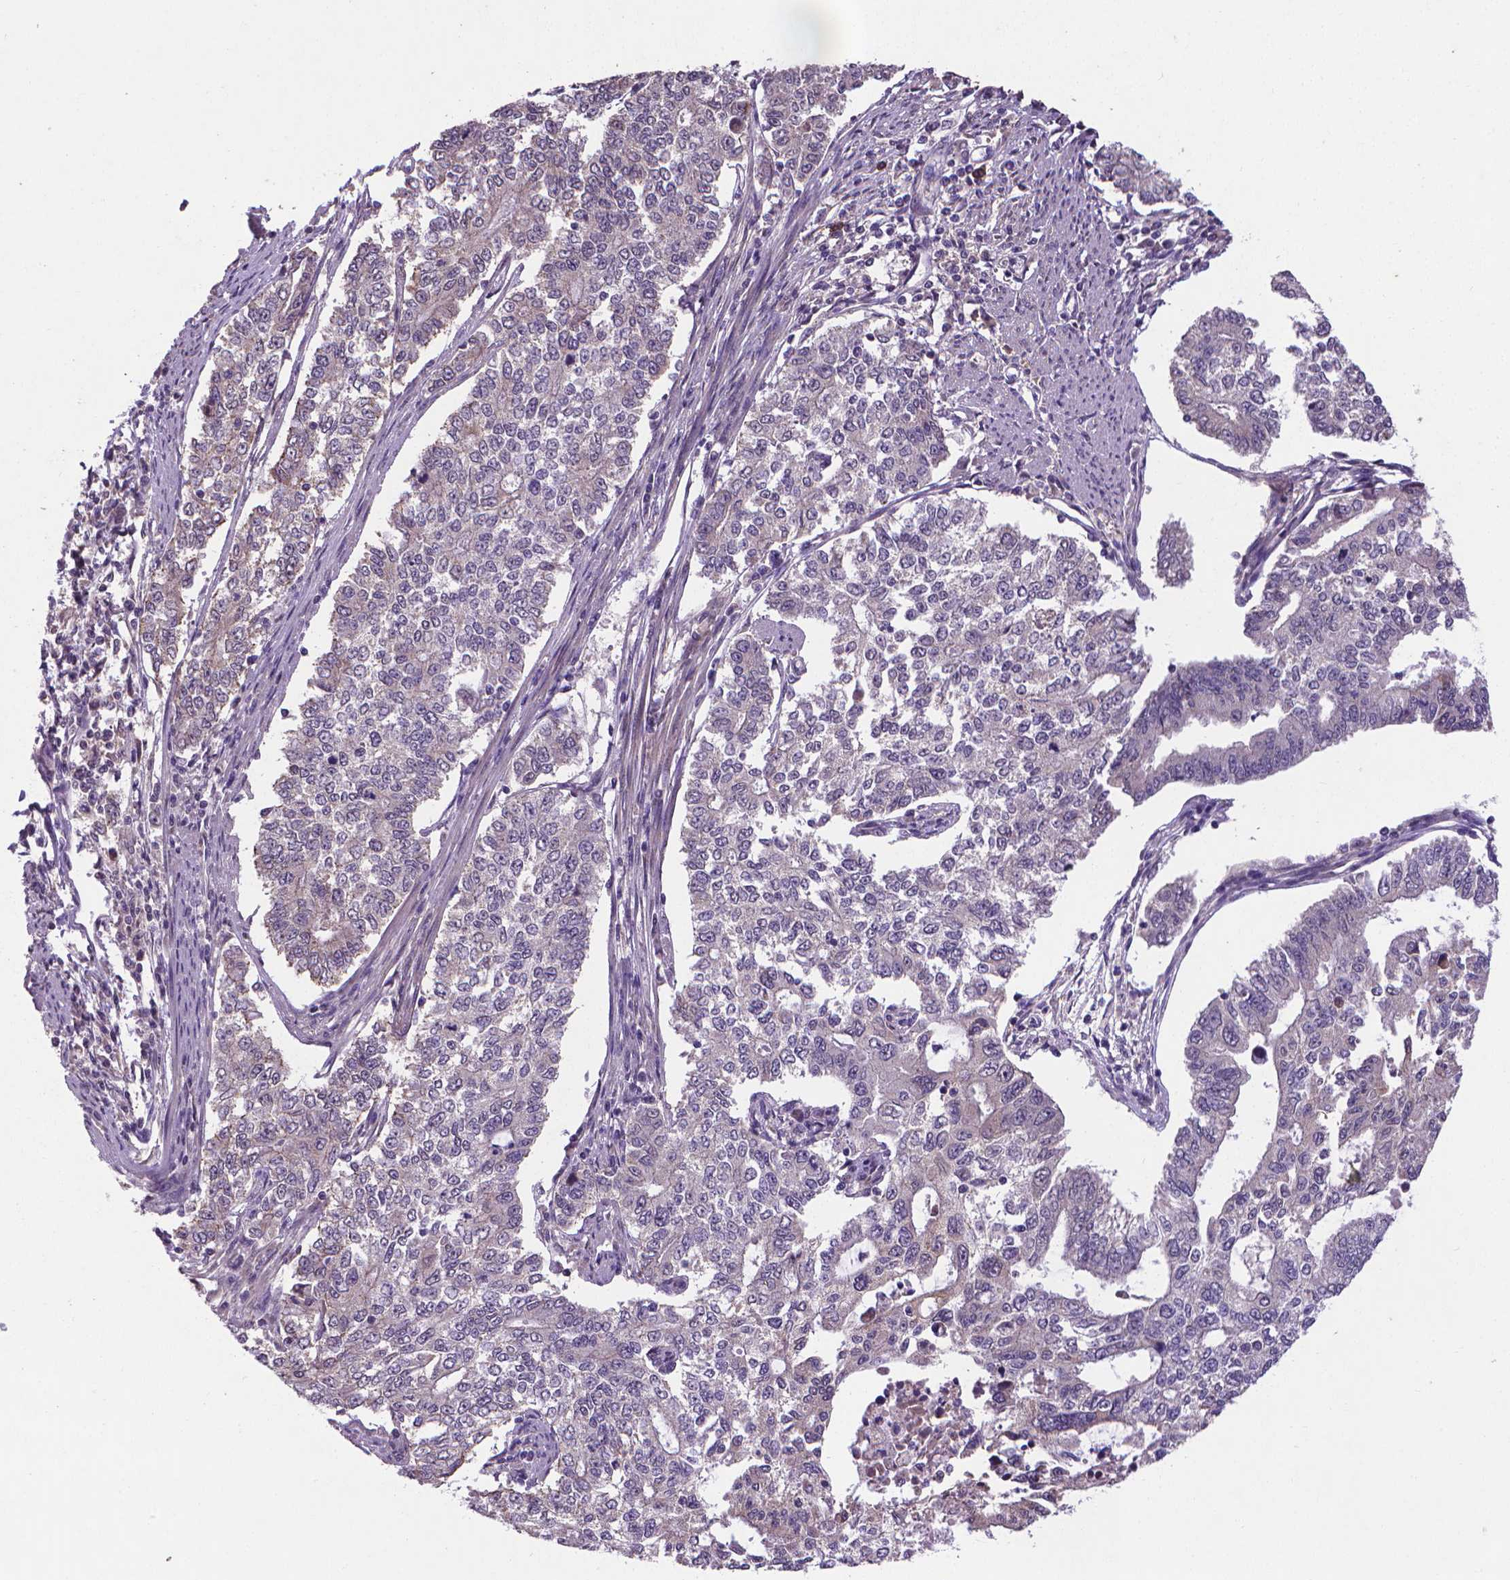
{"staining": {"intensity": "negative", "quantity": "none", "location": "none"}, "tissue": "endometrial cancer", "cell_type": "Tumor cells", "image_type": "cancer", "snomed": [{"axis": "morphology", "description": "Adenocarcinoma, NOS"}, {"axis": "topography", "description": "Uterus"}], "caption": "High magnification brightfield microscopy of adenocarcinoma (endometrial) stained with DAB (3,3'-diaminobenzidine) (brown) and counterstained with hematoxylin (blue): tumor cells show no significant expression.", "gene": "GPR63", "patient": {"sex": "female", "age": 59}}